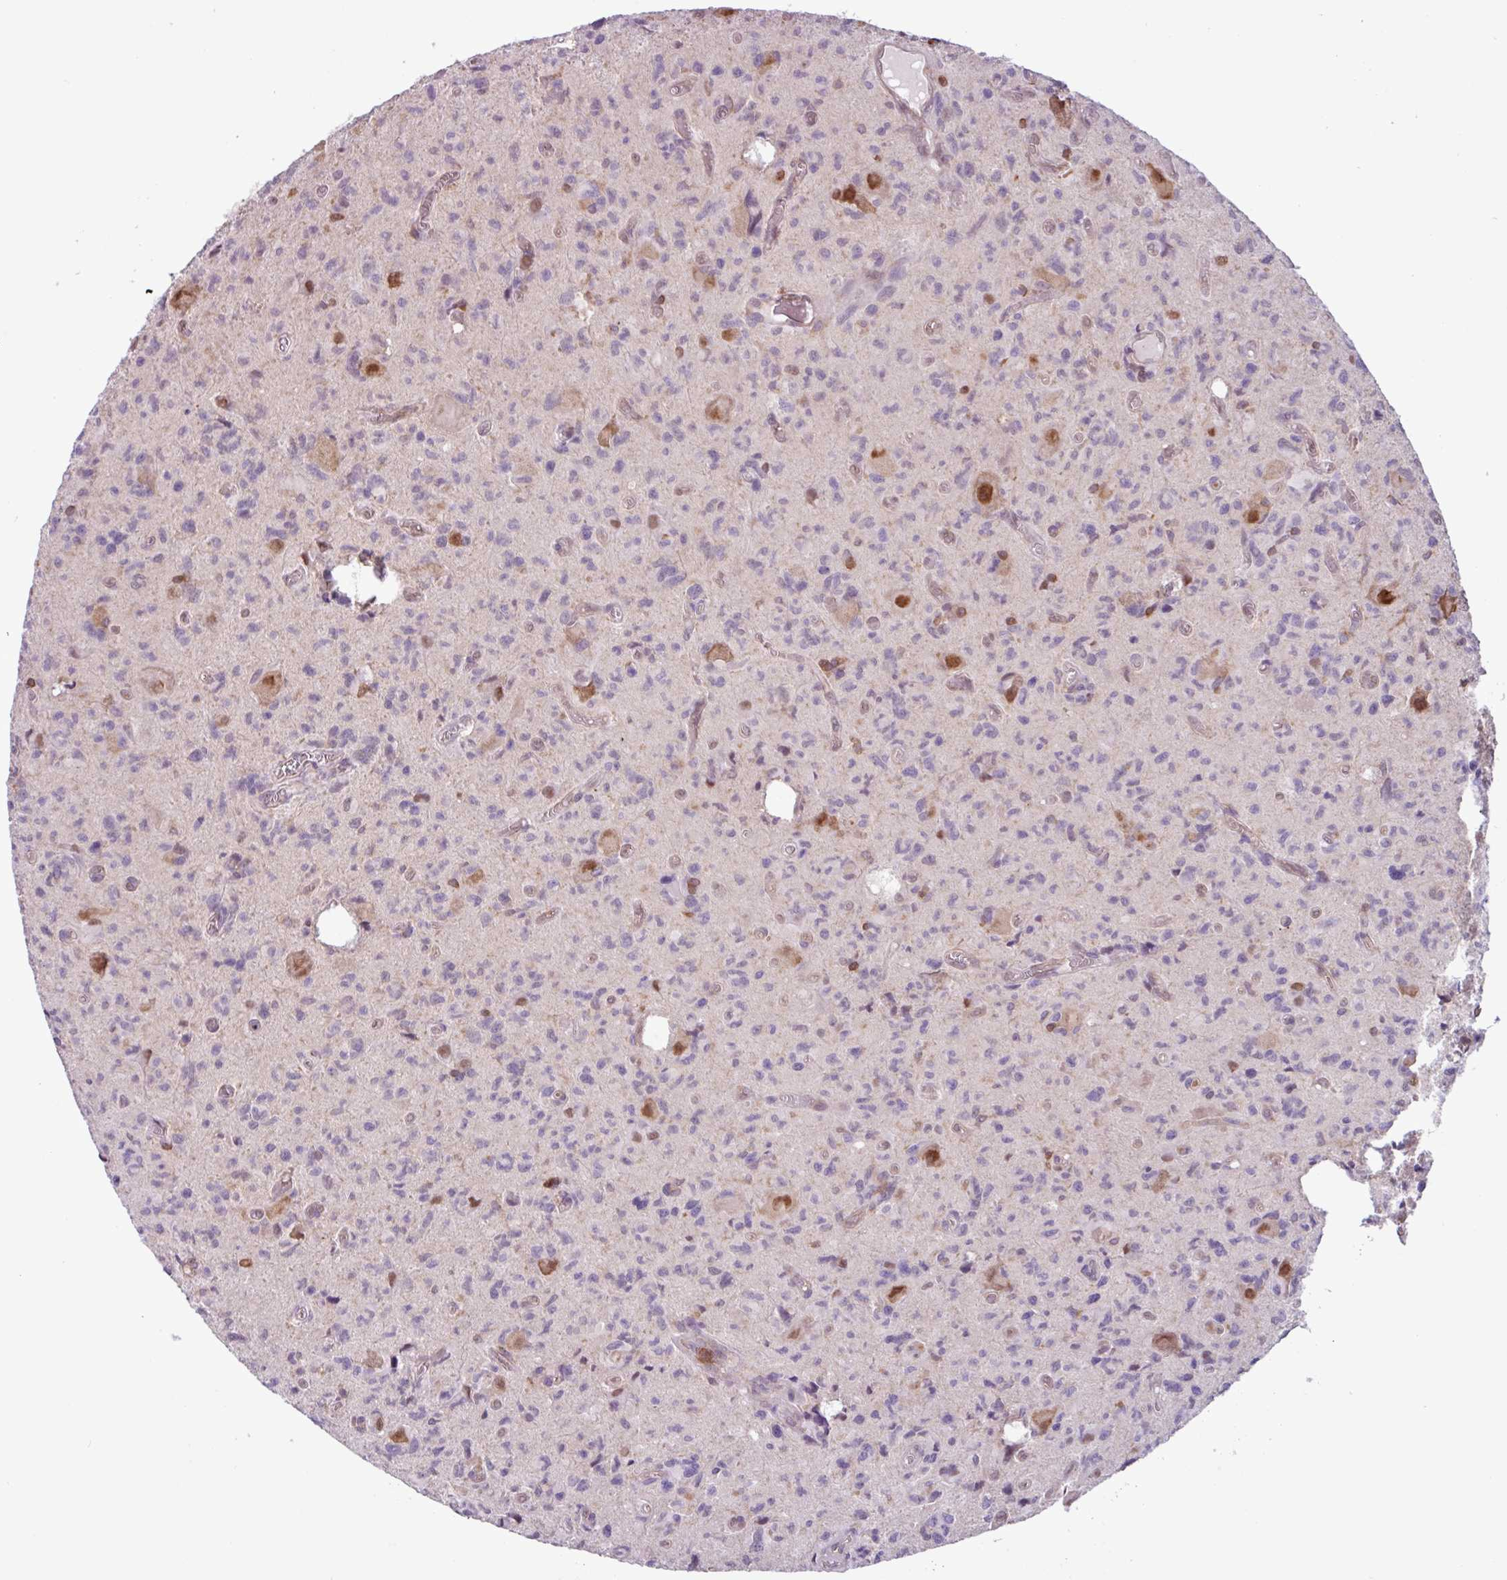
{"staining": {"intensity": "negative", "quantity": "none", "location": "none"}, "tissue": "glioma", "cell_type": "Tumor cells", "image_type": "cancer", "snomed": [{"axis": "morphology", "description": "Glioma, malignant, High grade"}, {"axis": "topography", "description": "Brain"}], "caption": "An IHC micrograph of high-grade glioma (malignant) is shown. There is no staining in tumor cells of high-grade glioma (malignant).", "gene": "ACTR3", "patient": {"sex": "male", "age": 76}}